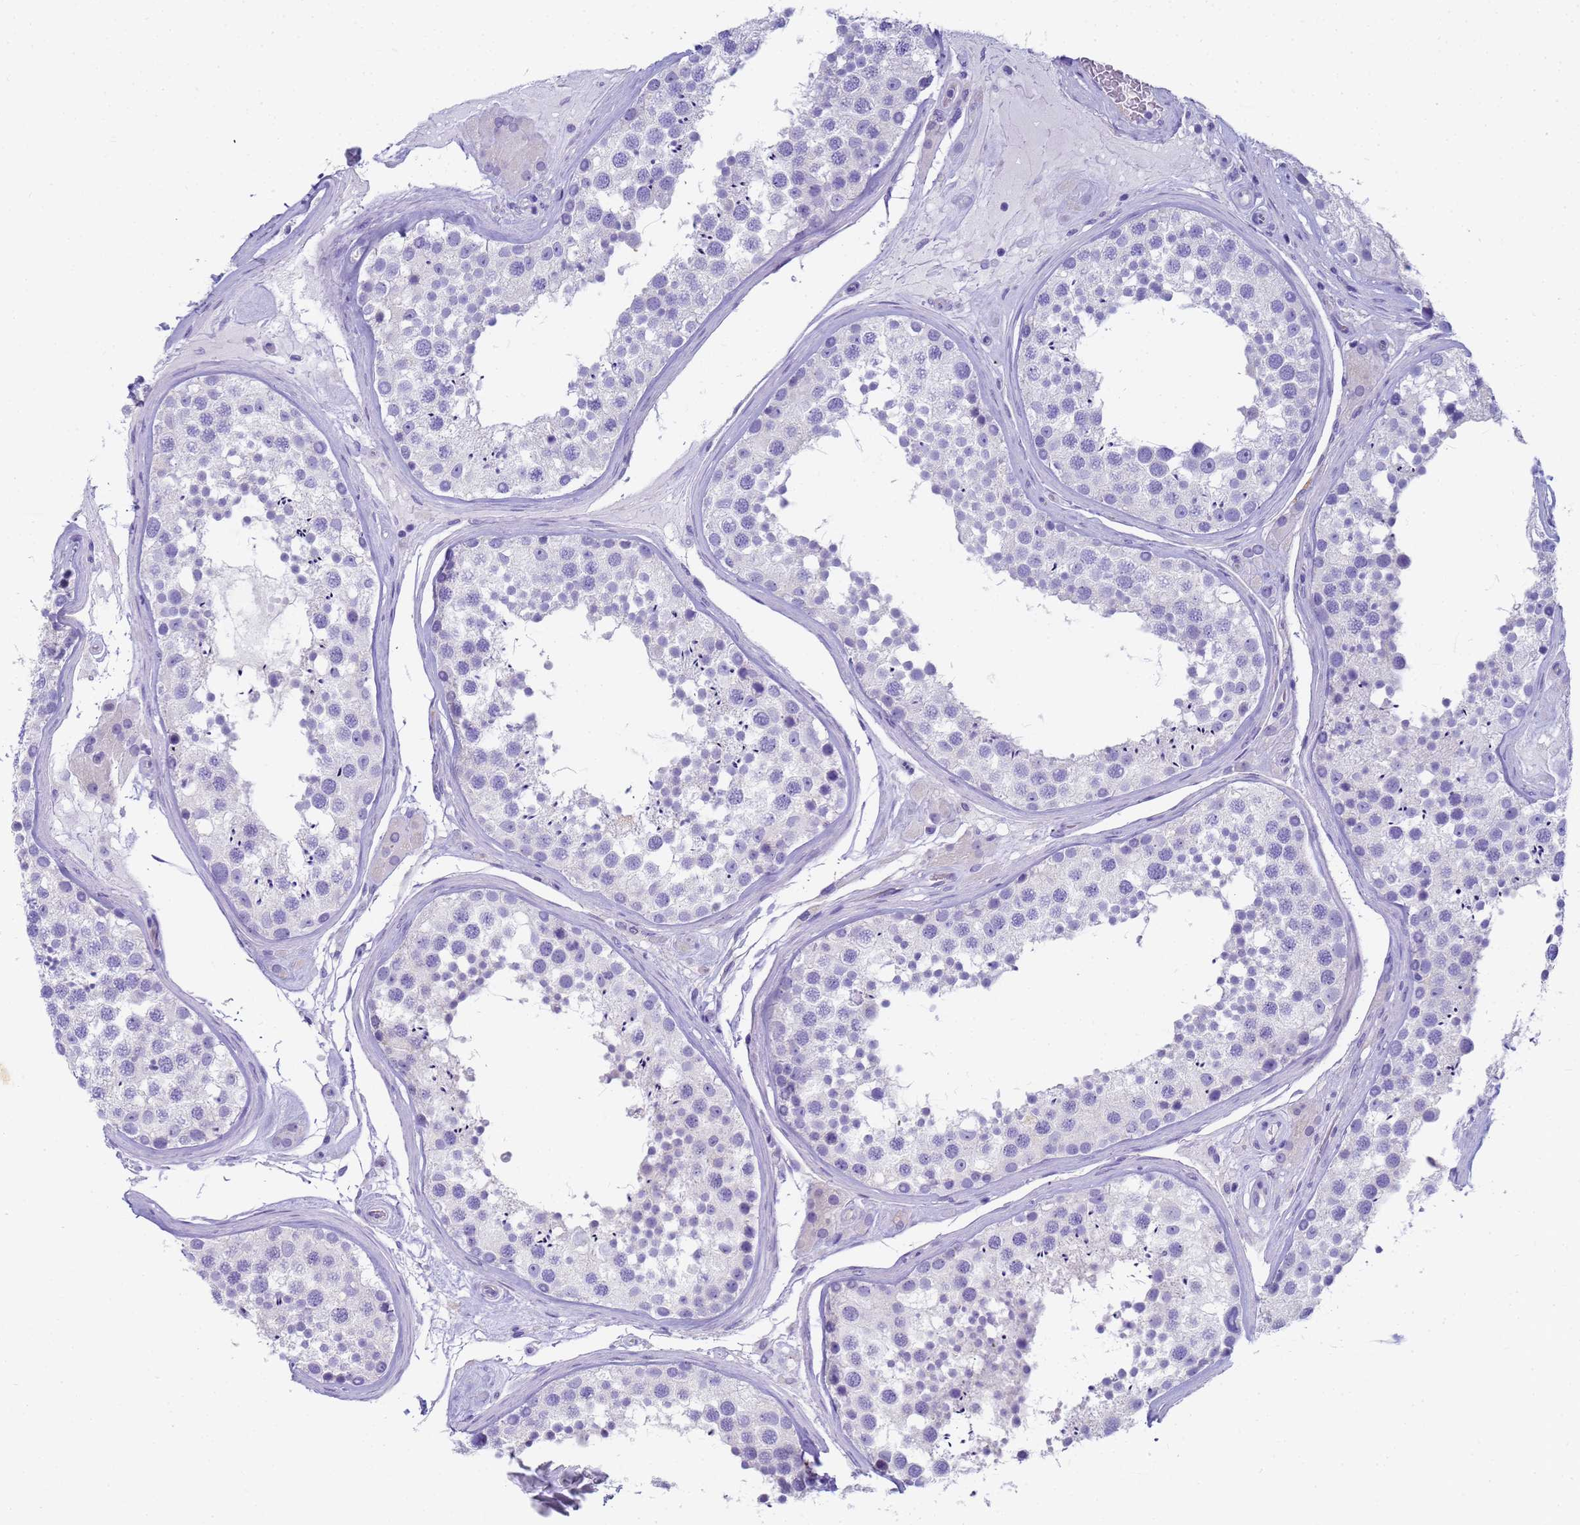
{"staining": {"intensity": "negative", "quantity": "none", "location": "none"}, "tissue": "testis", "cell_type": "Cells in seminiferous ducts", "image_type": "normal", "snomed": [{"axis": "morphology", "description": "Normal tissue, NOS"}, {"axis": "topography", "description": "Testis"}], "caption": "IHC image of benign testis: human testis stained with DAB demonstrates no significant protein staining in cells in seminiferous ducts.", "gene": "RNASE2", "patient": {"sex": "male", "age": 46}}